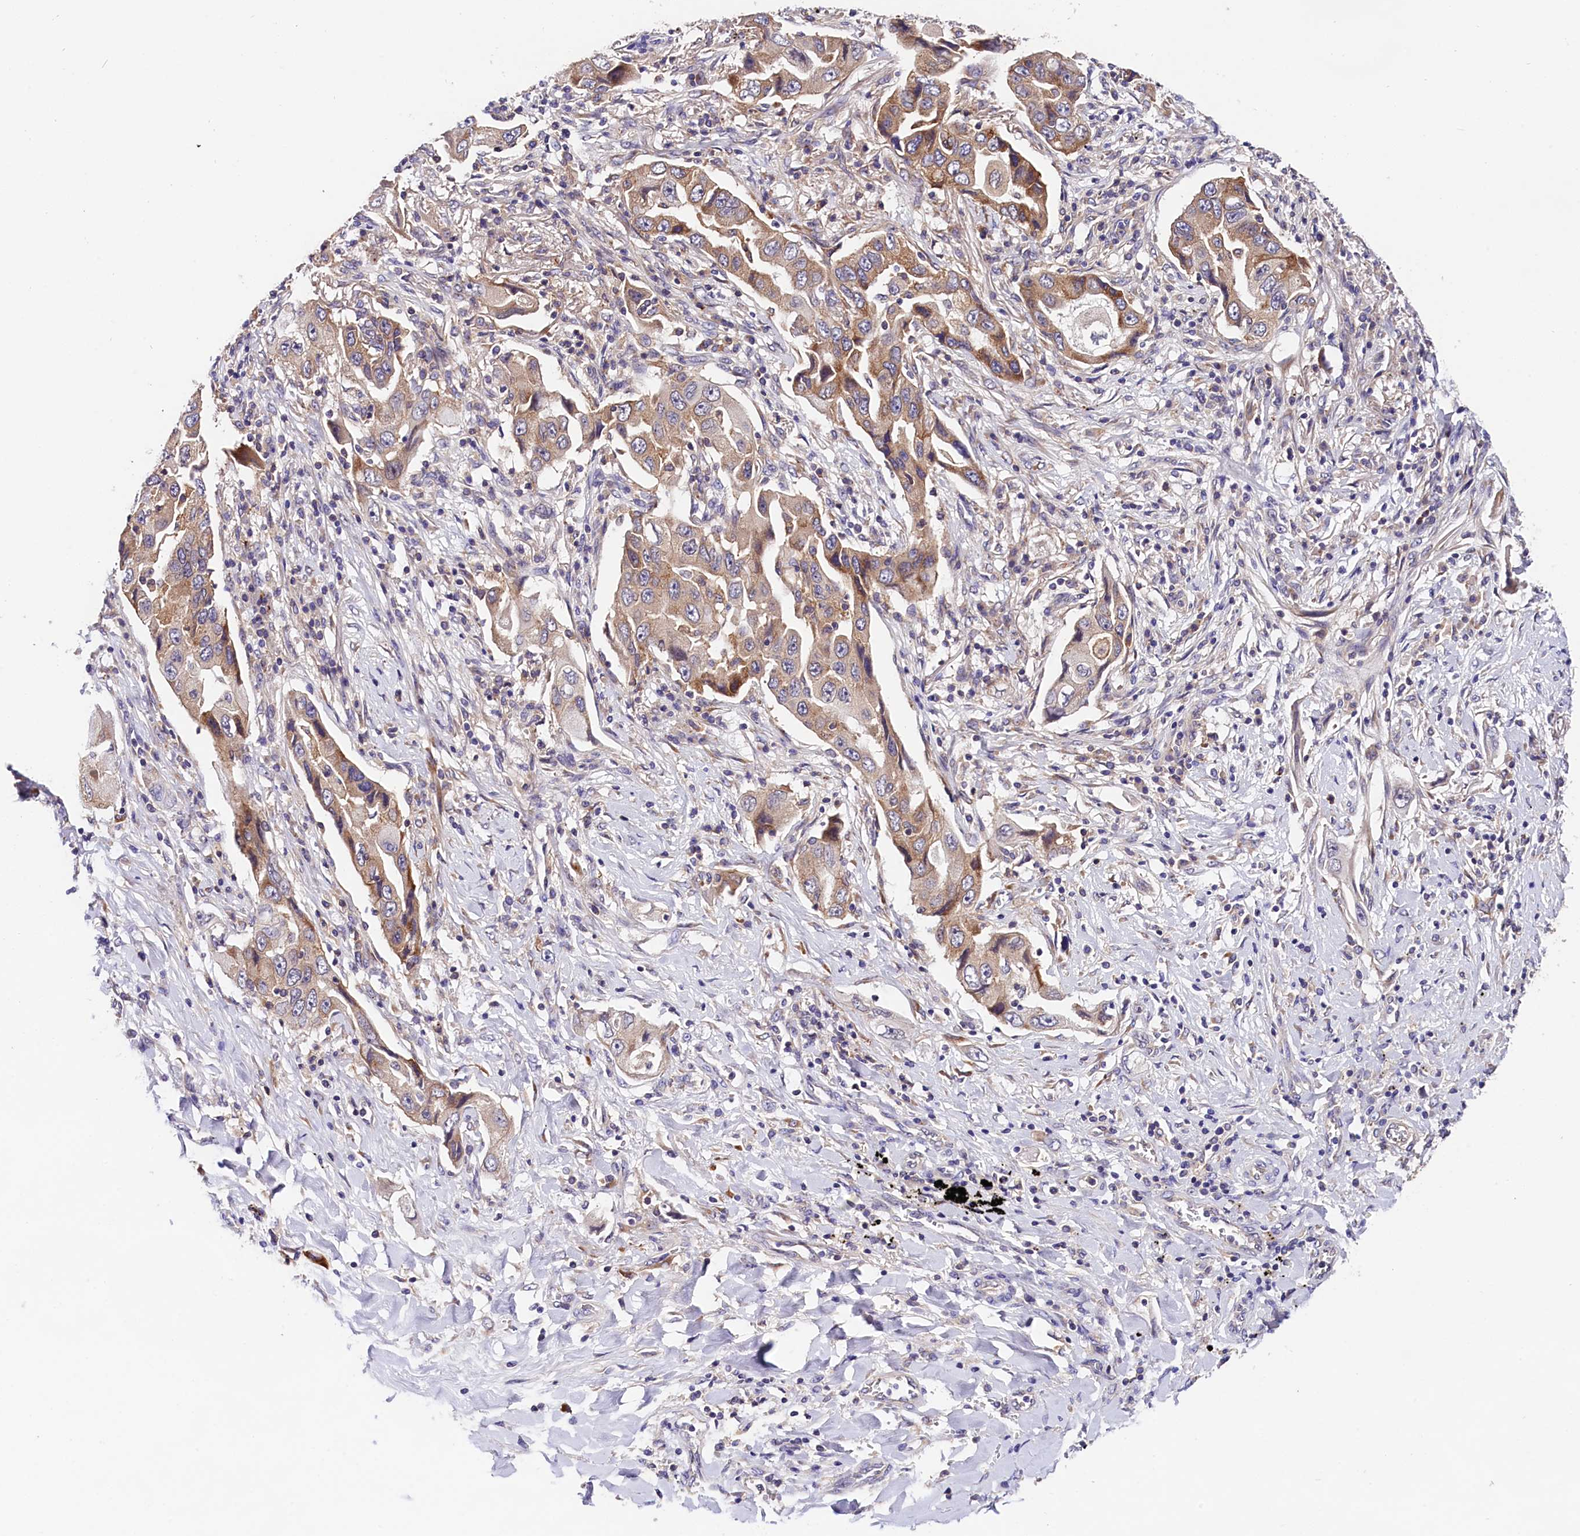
{"staining": {"intensity": "moderate", "quantity": ">75%", "location": "cytoplasmic/membranous"}, "tissue": "lung cancer", "cell_type": "Tumor cells", "image_type": "cancer", "snomed": [{"axis": "morphology", "description": "Adenocarcinoma, NOS"}, {"axis": "topography", "description": "Lung"}], "caption": "DAB immunohistochemical staining of adenocarcinoma (lung) exhibits moderate cytoplasmic/membranous protein expression in about >75% of tumor cells.", "gene": "OAS3", "patient": {"sex": "female", "age": 65}}